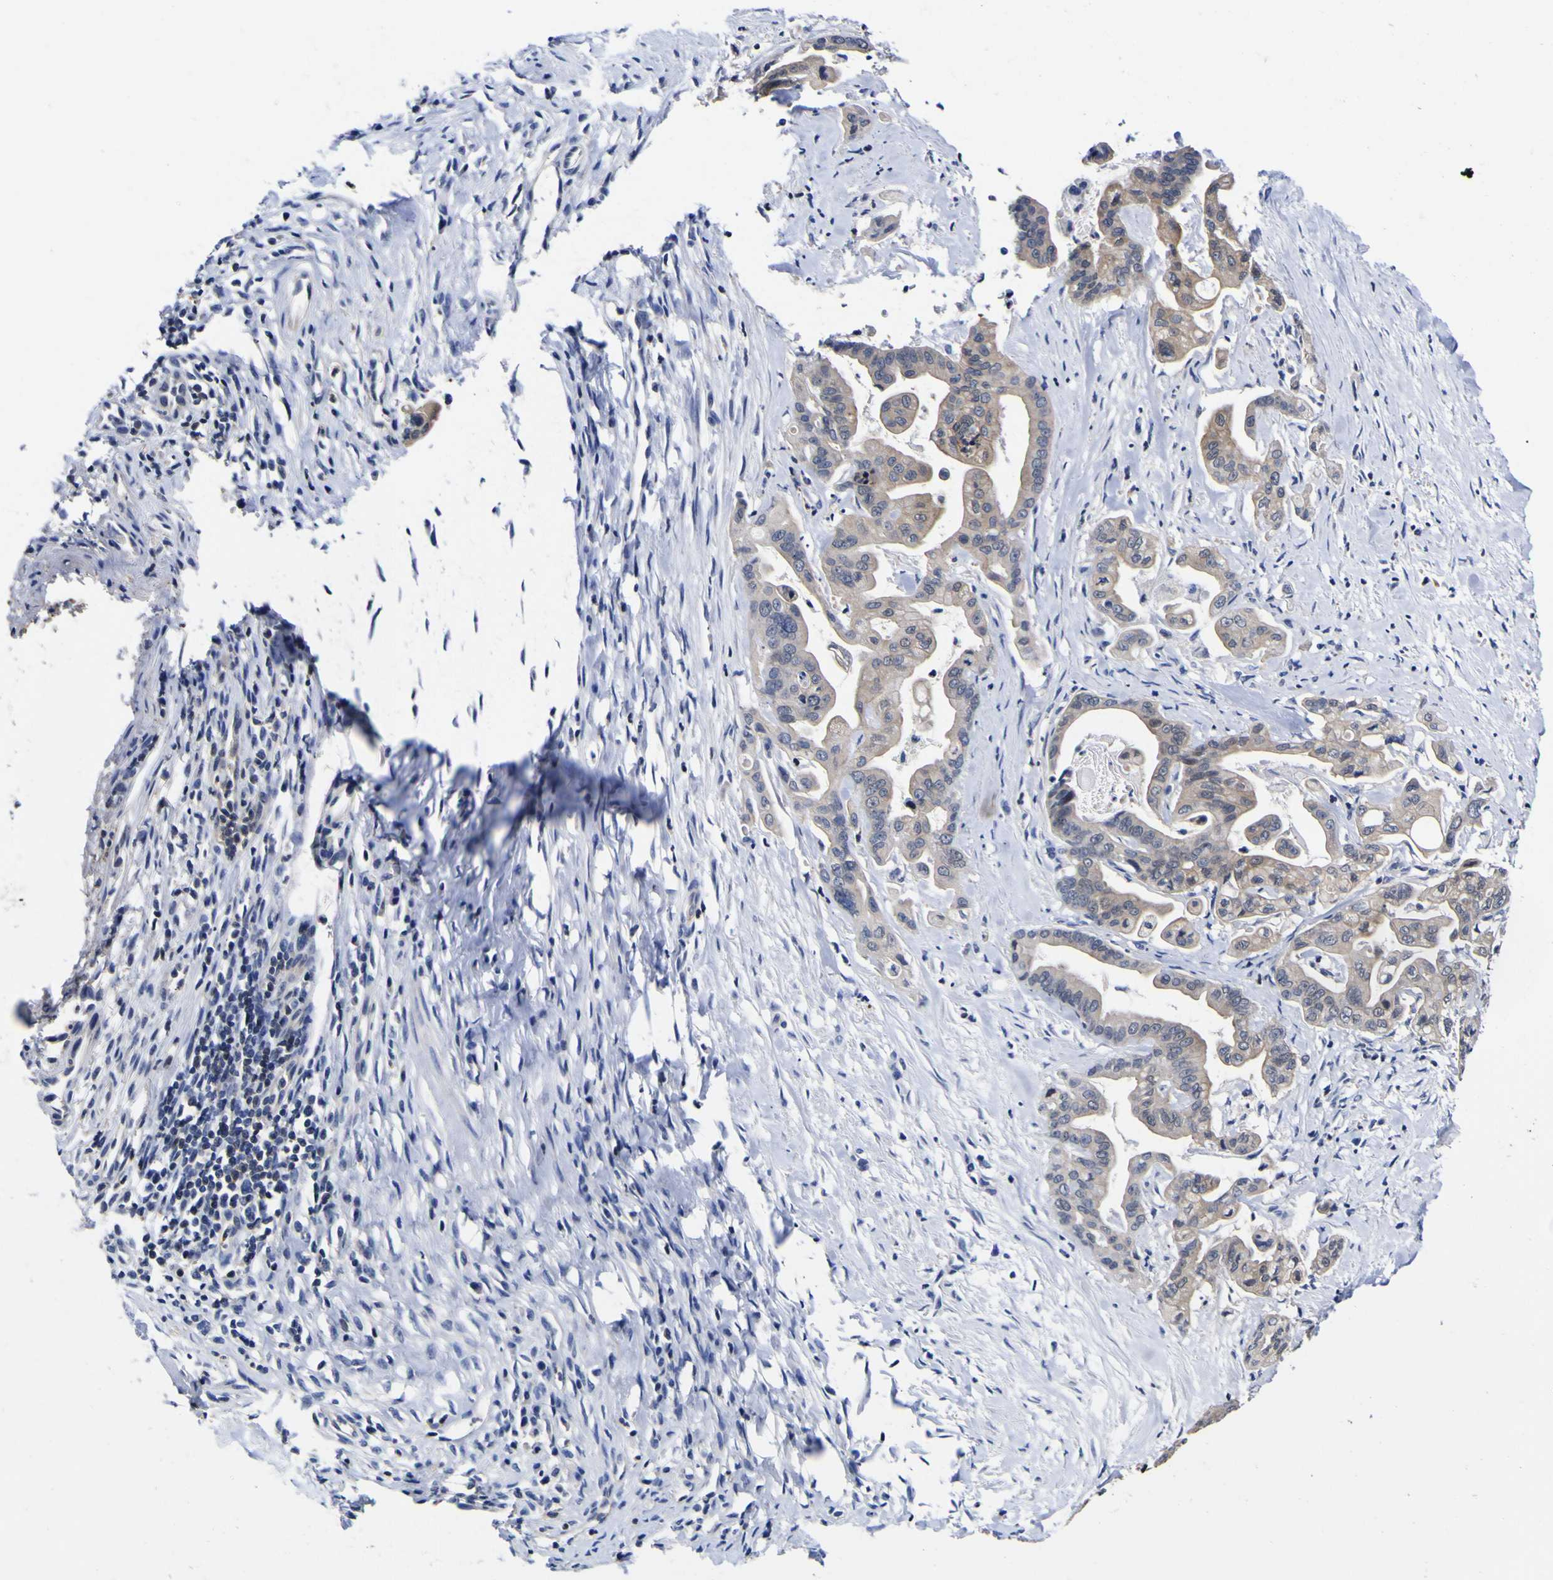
{"staining": {"intensity": "moderate", "quantity": "25%-75%", "location": "cytoplasmic/membranous"}, "tissue": "pancreatic cancer", "cell_type": "Tumor cells", "image_type": "cancer", "snomed": [{"axis": "morphology", "description": "Adenocarcinoma, NOS"}, {"axis": "topography", "description": "Pancreas"}], "caption": "Approximately 25%-75% of tumor cells in pancreatic cancer (adenocarcinoma) exhibit moderate cytoplasmic/membranous protein expression as visualized by brown immunohistochemical staining.", "gene": "CASP6", "patient": {"sex": "female", "age": 75}}